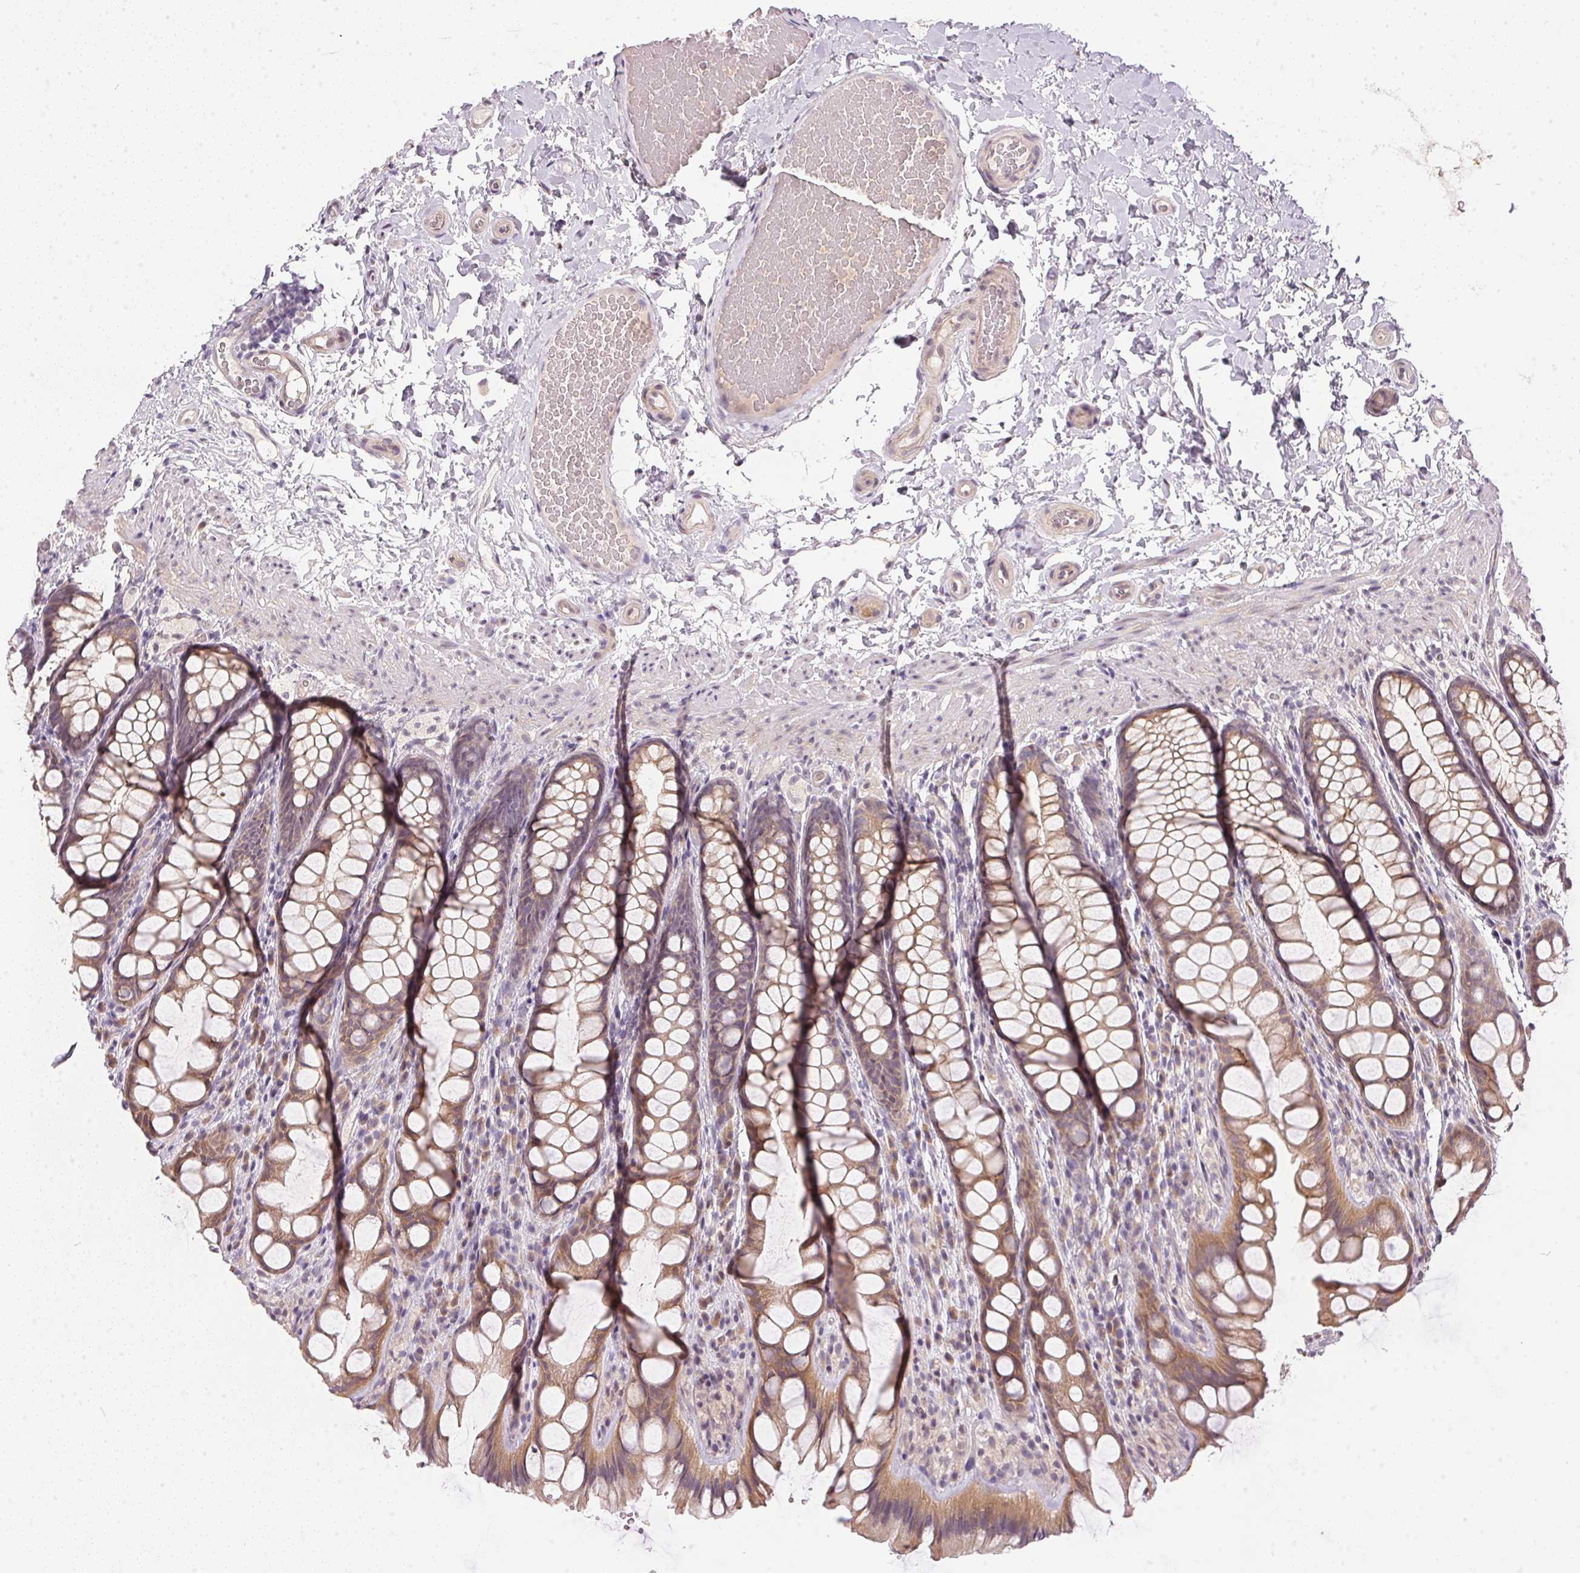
{"staining": {"intensity": "weak", "quantity": "25%-75%", "location": "cytoplasmic/membranous"}, "tissue": "colon", "cell_type": "Endothelial cells", "image_type": "normal", "snomed": [{"axis": "morphology", "description": "Normal tissue, NOS"}, {"axis": "topography", "description": "Colon"}], "caption": "Brown immunohistochemical staining in normal human colon reveals weak cytoplasmic/membranous positivity in approximately 25%-75% of endothelial cells.", "gene": "TTC23L", "patient": {"sex": "male", "age": 47}}